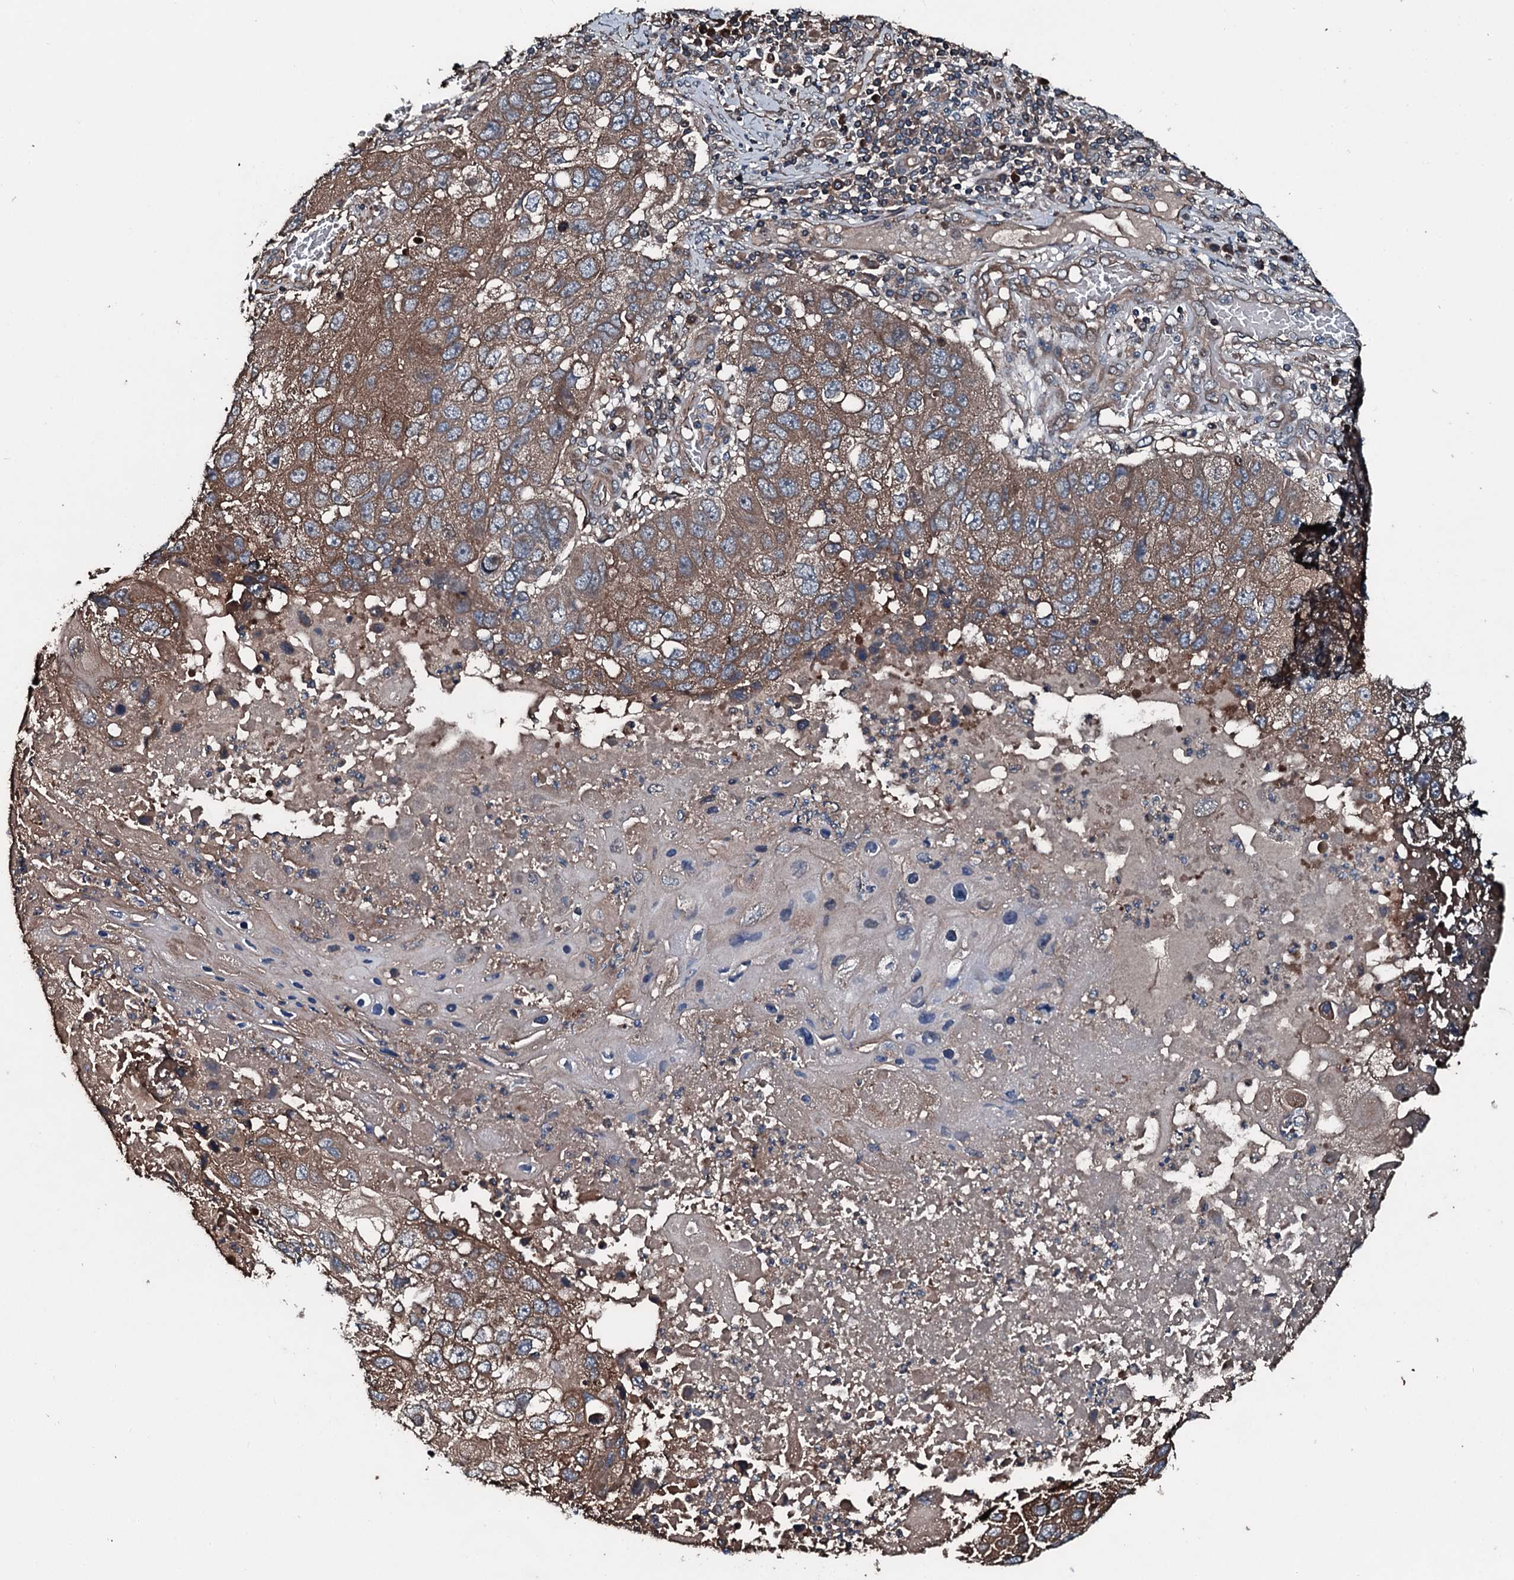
{"staining": {"intensity": "moderate", "quantity": ">75%", "location": "cytoplasmic/membranous"}, "tissue": "lung cancer", "cell_type": "Tumor cells", "image_type": "cancer", "snomed": [{"axis": "morphology", "description": "Squamous cell carcinoma, NOS"}, {"axis": "topography", "description": "Lung"}], "caption": "Immunohistochemical staining of squamous cell carcinoma (lung) exhibits medium levels of moderate cytoplasmic/membranous protein staining in approximately >75% of tumor cells. Using DAB (brown) and hematoxylin (blue) stains, captured at high magnification using brightfield microscopy.", "gene": "AARS1", "patient": {"sex": "male", "age": 61}}